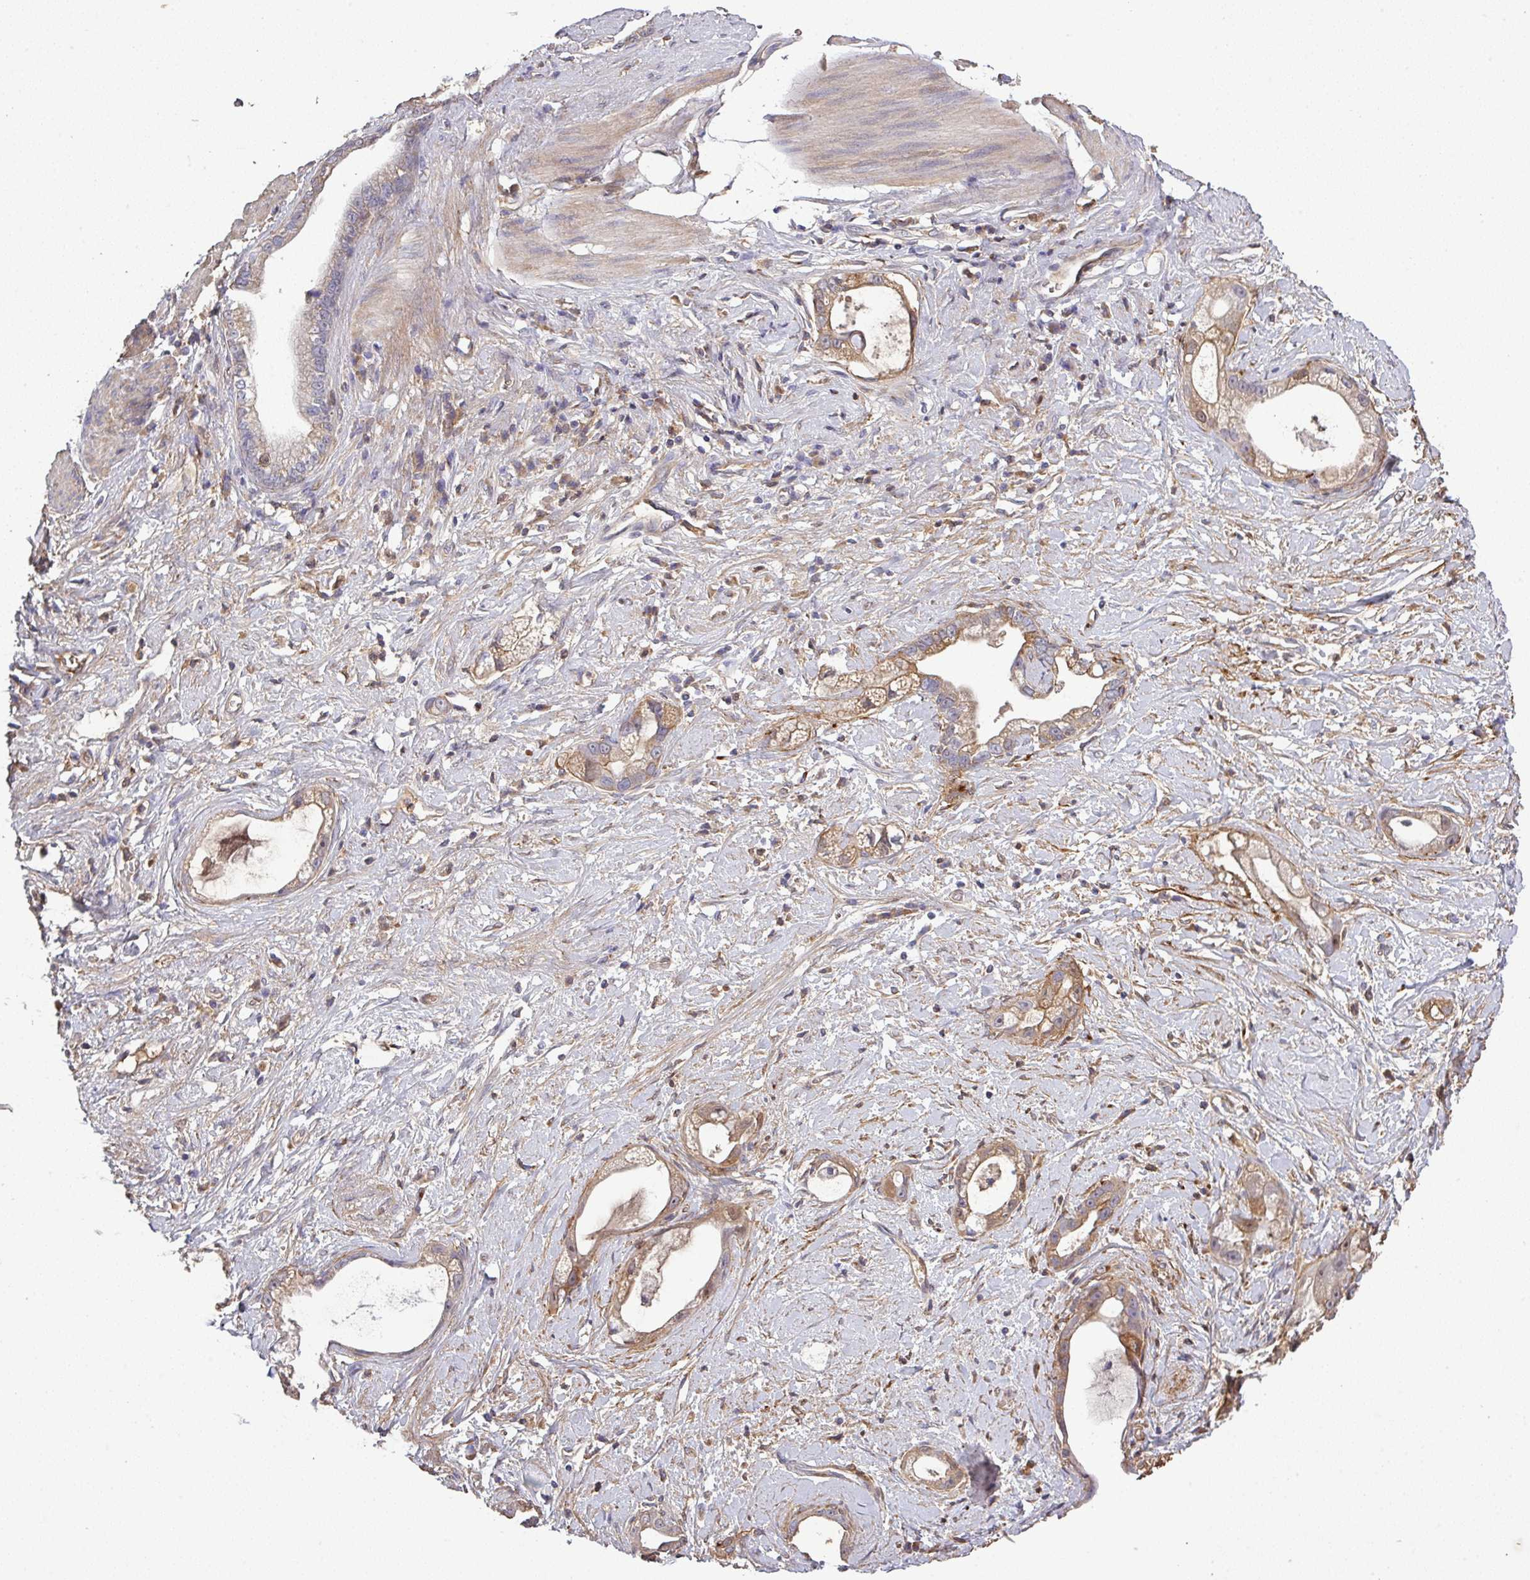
{"staining": {"intensity": "moderate", "quantity": ">75%", "location": "cytoplasmic/membranous"}, "tissue": "stomach cancer", "cell_type": "Tumor cells", "image_type": "cancer", "snomed": [{"axis": "morphology", "description": "Adenocarcinoma, NOS"}, {"axis": "topography", "description": "Stomach"}], "caption": "Protein analysis of stomach cancer (adenocarcinoma) tissue shows moderate cytoplasmic/membranous staining in approximately >75% of tumor cells. (DAB IHC with brightfield microscopy, high magnification).", "gene": "ISLR", "patient": {"sex": "male", "age": 55}}